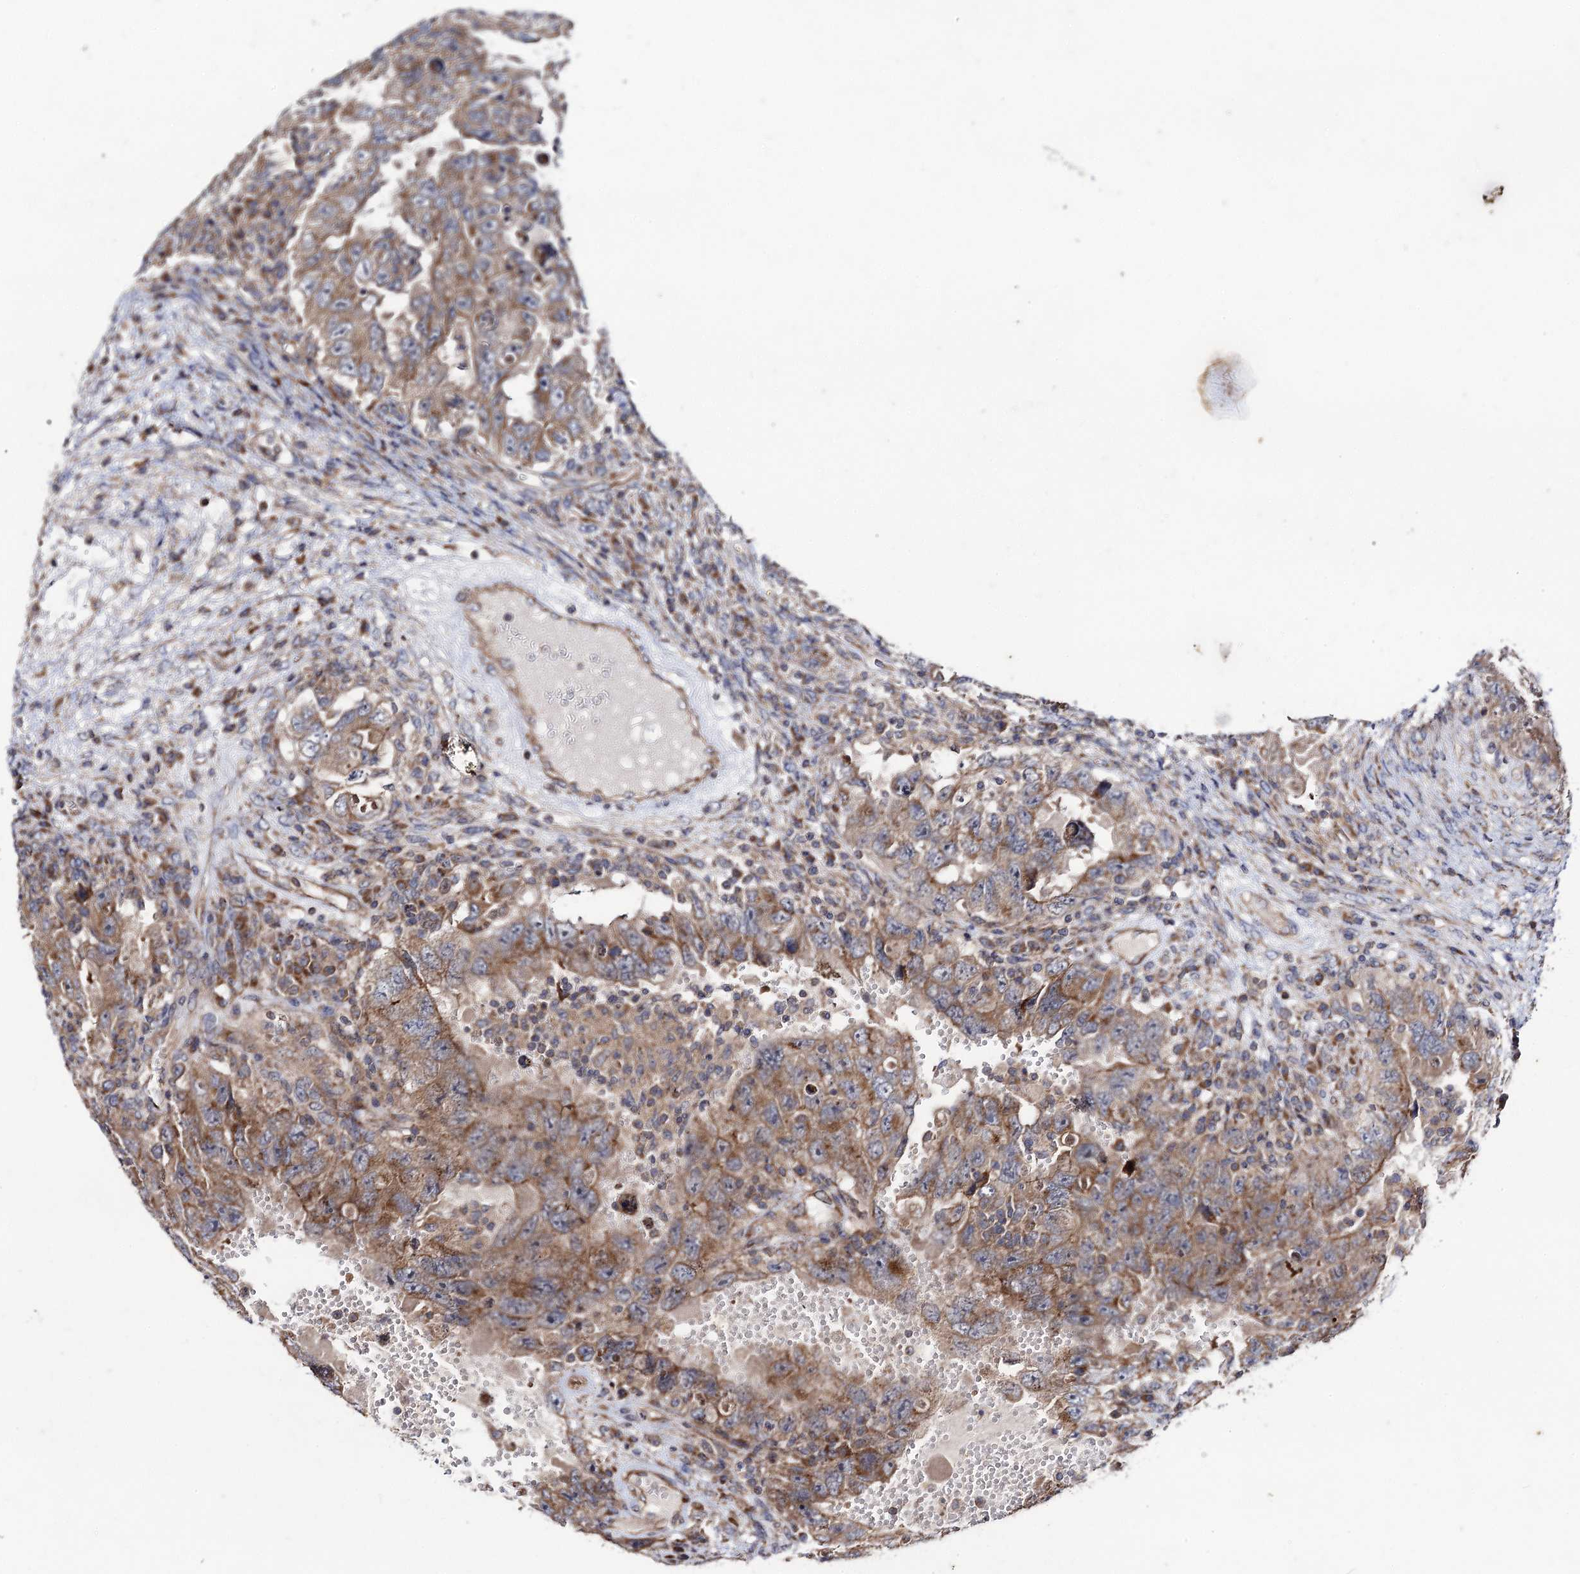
{"staining": {"intensity": "moderate", "quantity": ">75%", "location": "cytoplasmic/membranous"}, "tissue": "testis cancer", "cell_type": "Tumor cells", "image_type": "cancer", "snomed": [{"axis": "morphology", "description": "Carcinoma, Embryonal, NOS"}, {"axis": "topography", "description": "Testis"}], "caption": "Immunohistochemical staining of human embryonal carcinoma (testis) shows moderate cytoplasmic/membranous protein positivity in approximately >75% of tumor cells. The staining was performed using DAB (3,3'-diaminobenzidine) to visualize the protein expression in brown, while the nuclei were stained in blue with hematoxylin (Magnification: 20x).", "gene": "DYDC1", "patient": {"sex": "male", "age": 26}}